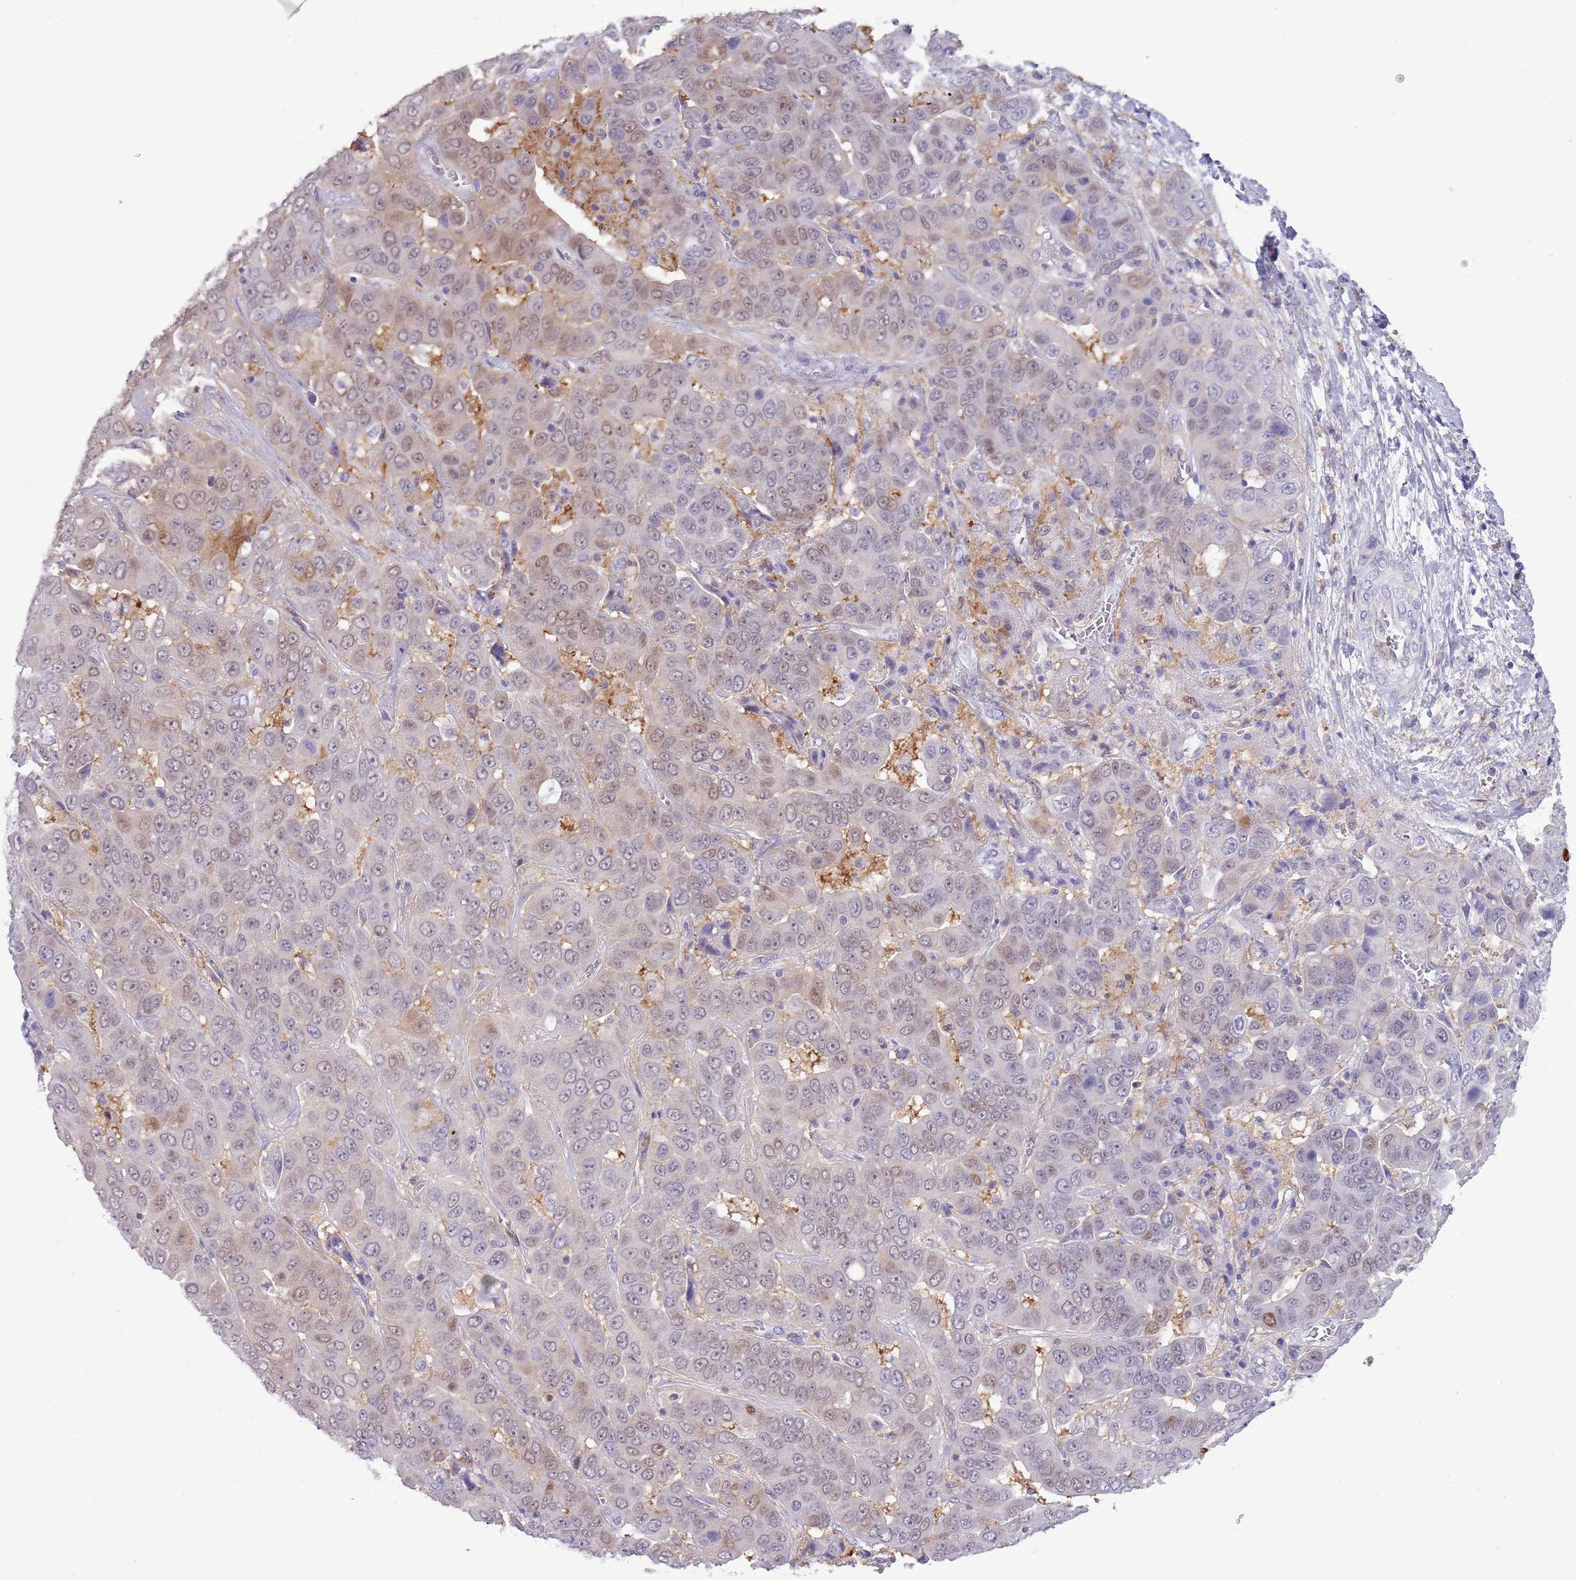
{"staining": {"intensity": "weak", "quantity": "<25%", "location": "cytoplasmic/membranous,nuclear"}, "tissue": "liver cancer", "cell_type": "Tumor cells", "image_type": "cancer", "snomed": [{"axis": "morphology", "description": "Cholangiocarcinoma"}, {"axis": "topography", "description": "Liver"}], "caption": "Tumor cells are negative for brown protein staining in liver cancer (cholangiocarcinoma). The staining is performed using DAB brown chromogen with nuclei counter-stained in using hematoxylin.", "gene": "NBPF6", "patient": {"sex": "female", "age": 52}}